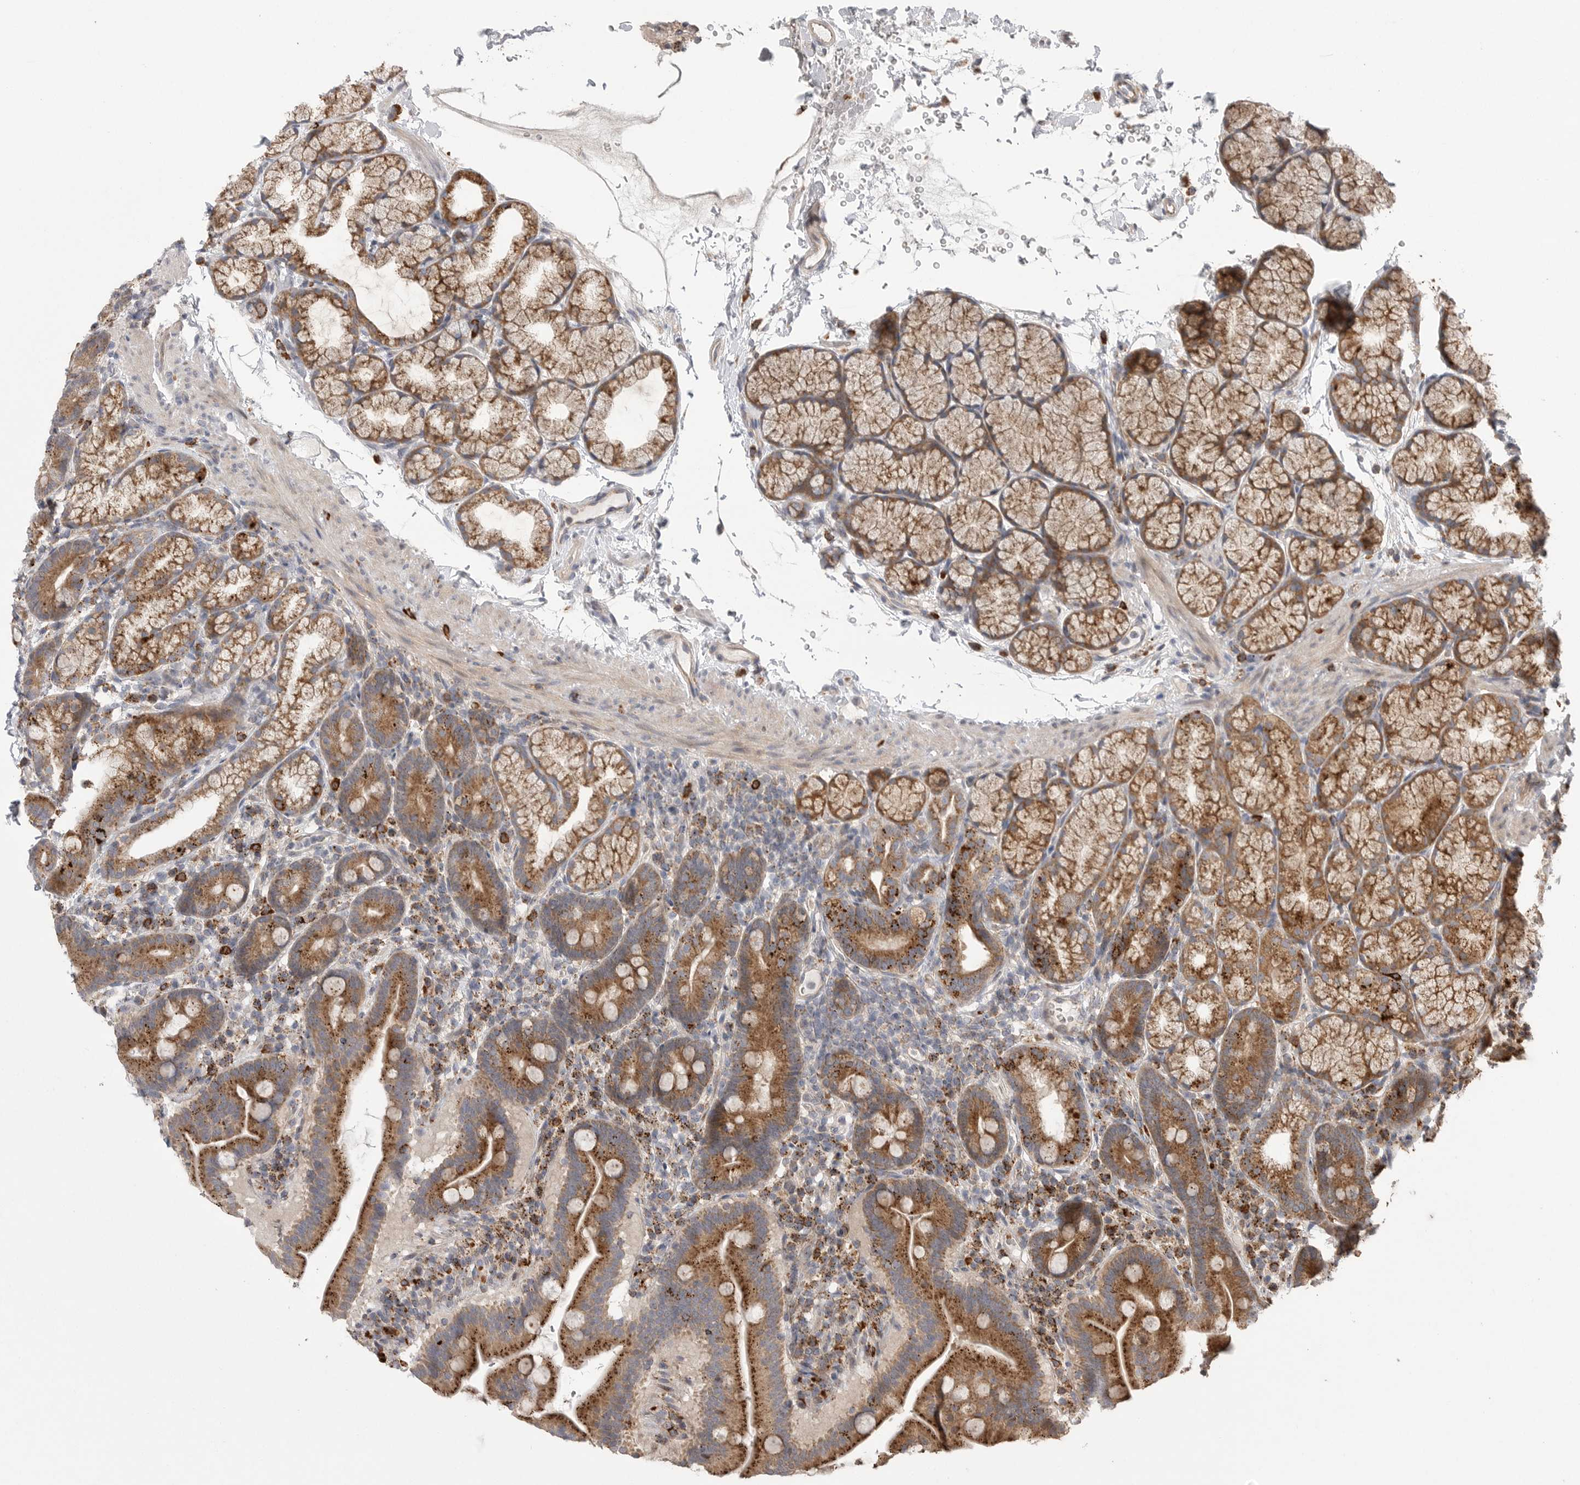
{"staining": {"intensity": "strong", "quantity": ">75%", "location": "cytoplasmic/membranous"}, "tissue": "duodenum", "cell_type": "Glandular cells", "image_type": "normal", "snomed": [{"axis": "morphology", "description": "Normal tissue, NOS"}, {"axis": "topography", "description": "Duodenum"}], "caption": "A photomicrograph of human duodenum stained for a protein exhibits strong cytoplasmic/membranous brown staining in glandular cells. (DAB IHC with brightfield microscopy, high magnification).", "gene": "GALNS", "patient": {"sex": "male", "age": 54}}